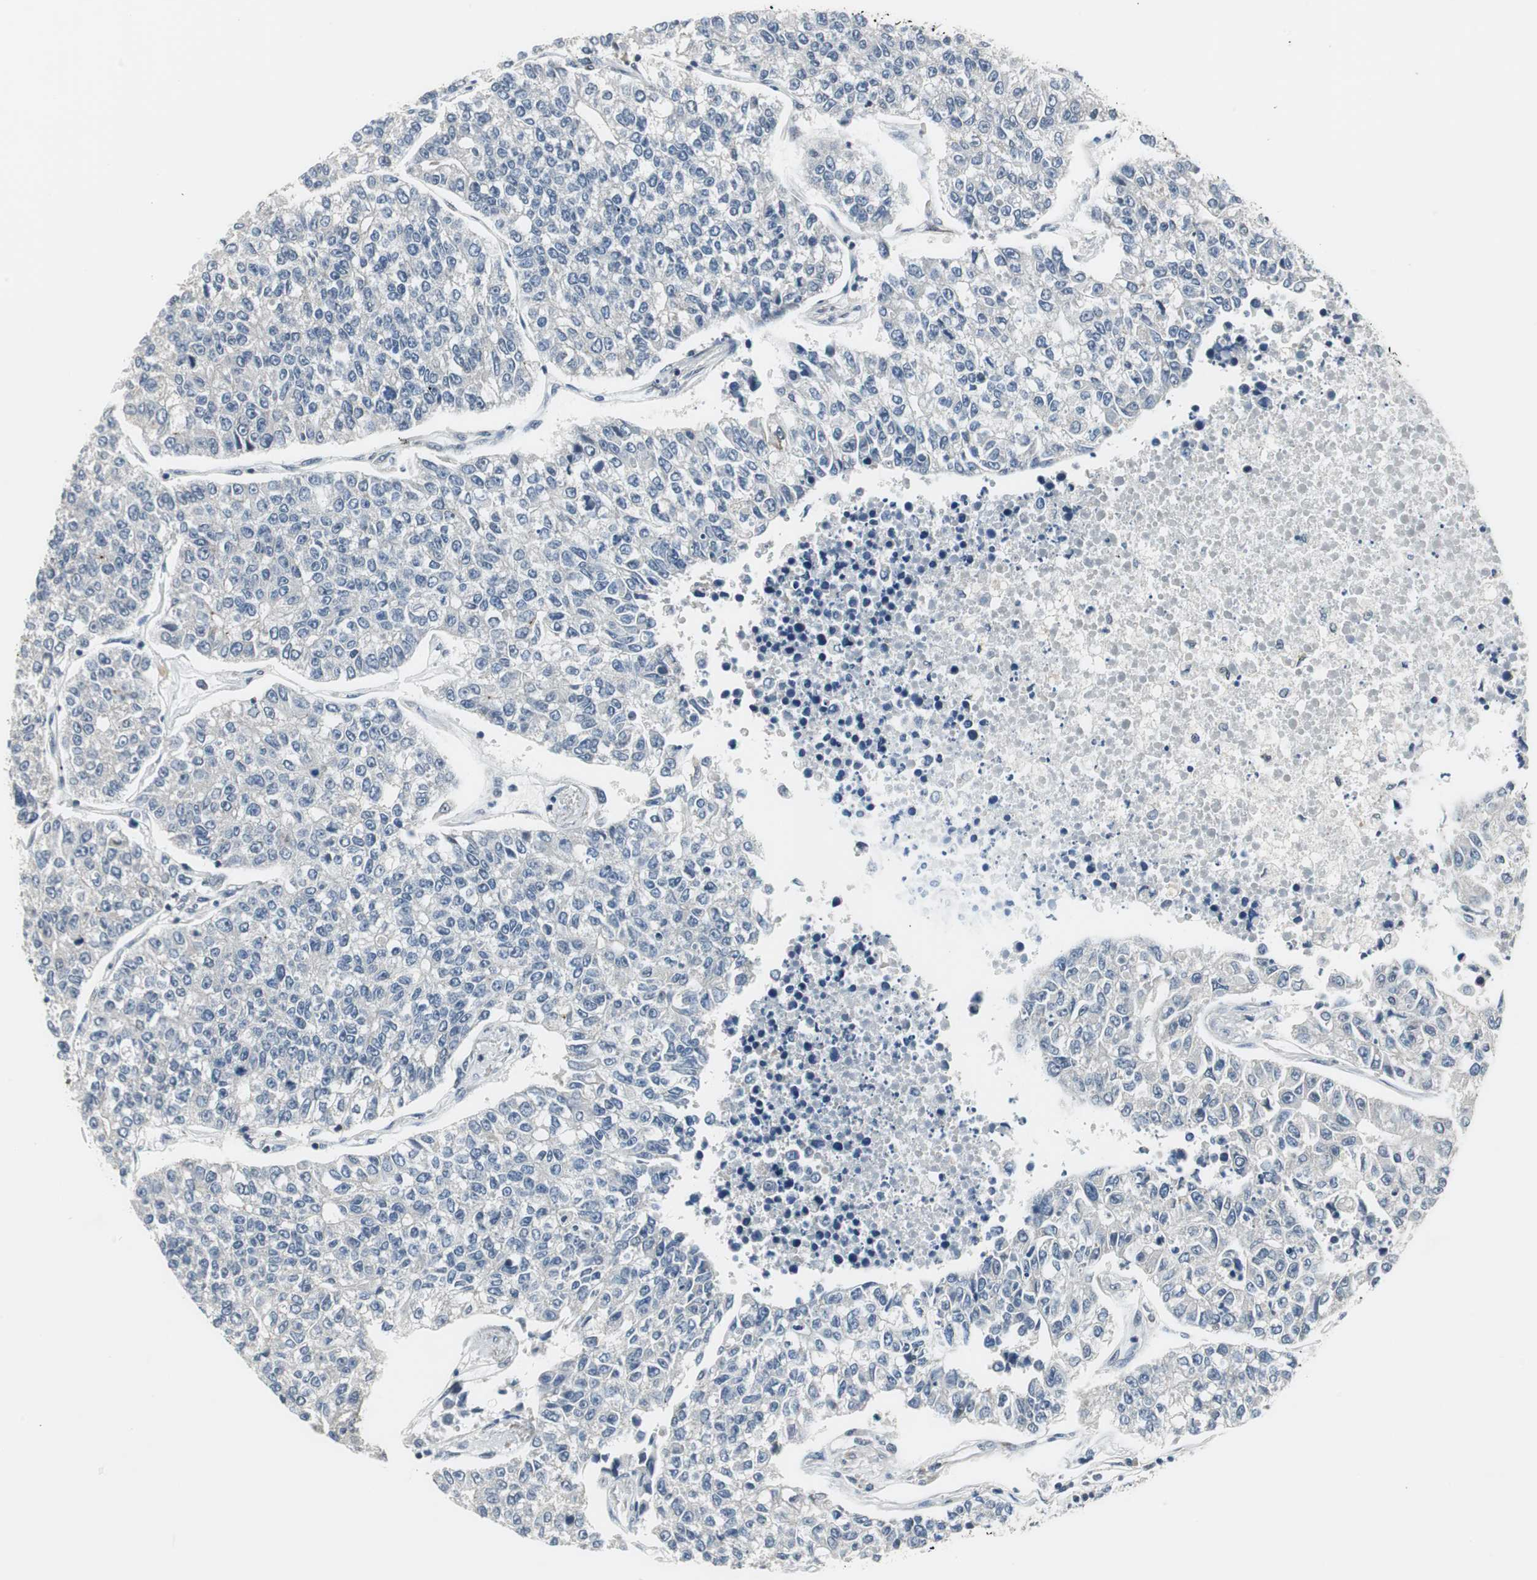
{"staining": {"intensity": "negative", "quantity": "none", "location": "none"}, "tissue": "lung cancer", "cell_type": "Tumor cells", "image_type": "cancer", "snomed": [{"axis": "morphology", "description": "Adenocarcinoma, NOS"}, {"axis": "topography", "description": "Lung"}], "caption": "This is a image of immunohistochemistry staining of lung adenocarcinoma, which shows no expression in tumor cells.", "gene": "MAFB", "patient": {"sex": "male", "age": 49}}